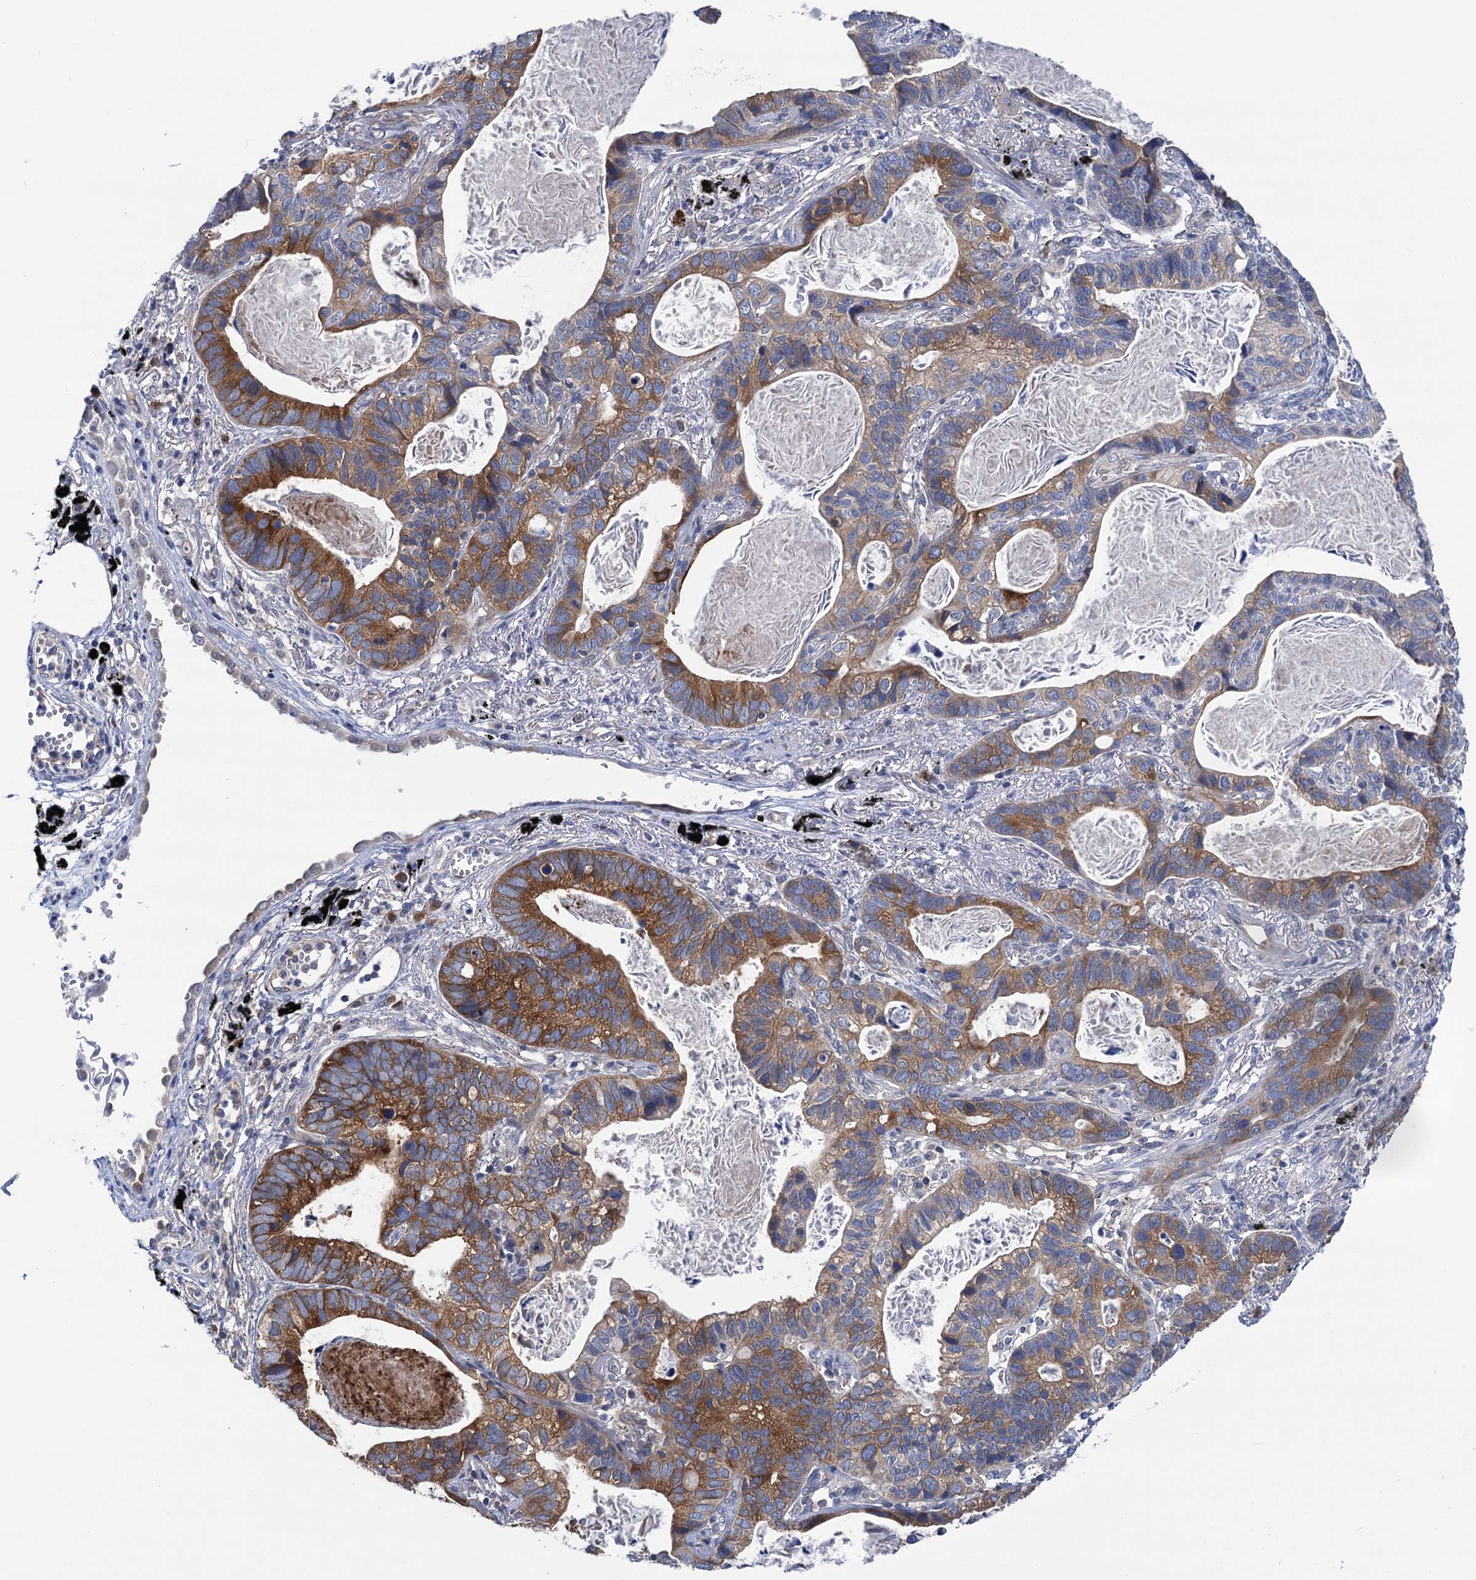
{"staining": {"intensity": "strong", "quantity": "25%-75%", "location": "cytoplasmic/membranous"}, "tissue": "lung cancer", "cell_type": "Tumor cells", "image_type": "cancer", "snomed": [{"axis": "morphology", "description": "Adenocarcinoma, NOS"}, {"axis": "topography", "description": "Lung"}], "caption": "Strong cytoplasmic/membranous expression for a protein is seen in about 25%-75% of tumor cells of adenocarcinoma (lung) using immunohistochemistry.", "gene": "ZNRD2", "patient": {"sex": "male", "age": 67}}